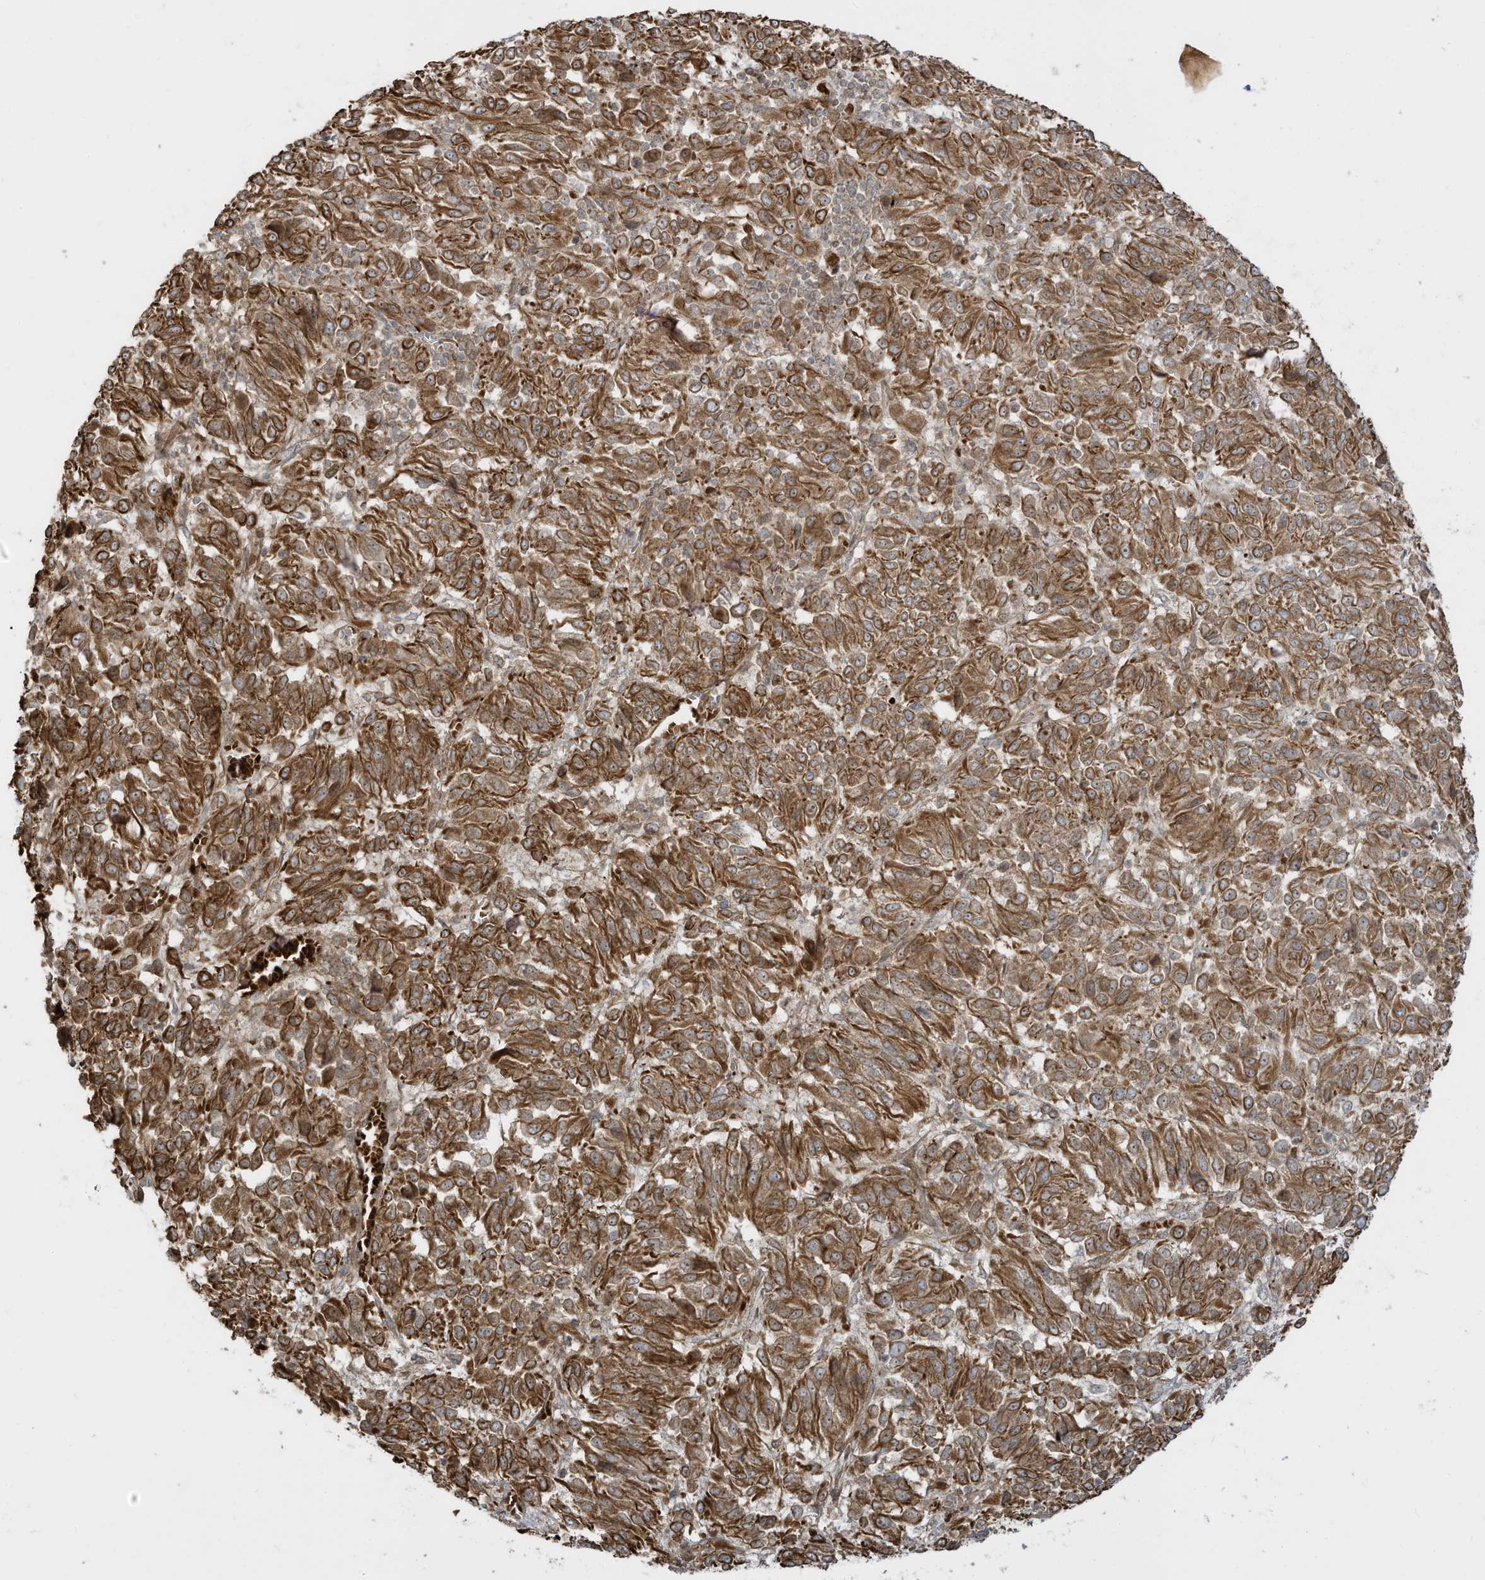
{"staining": {"intensity": "moderate", "quantity": ">75%", "location": "cytoplasmic/membranous"}, "tissue": "melanoma", "cell_type": "Tumor cells", "image_type": "cancer", "snomed": [{"axis": "morphology", "description": "Malignant melanoma, Metastatic site"}, {"axis": "topography", "description": "Lung"}], "caption": "Melanoma tissue shows moderate cytoplasmic/membranous staining in about >75% of tumor cells The staining is performed using DAB (3,3'-diaminobenzidine) brown chromogen to label protein expression. The nuclei are counter-stained blue using hematoxylin.", "gene": "ENTR1", "patient": {"sex": "male", "age": 64}}